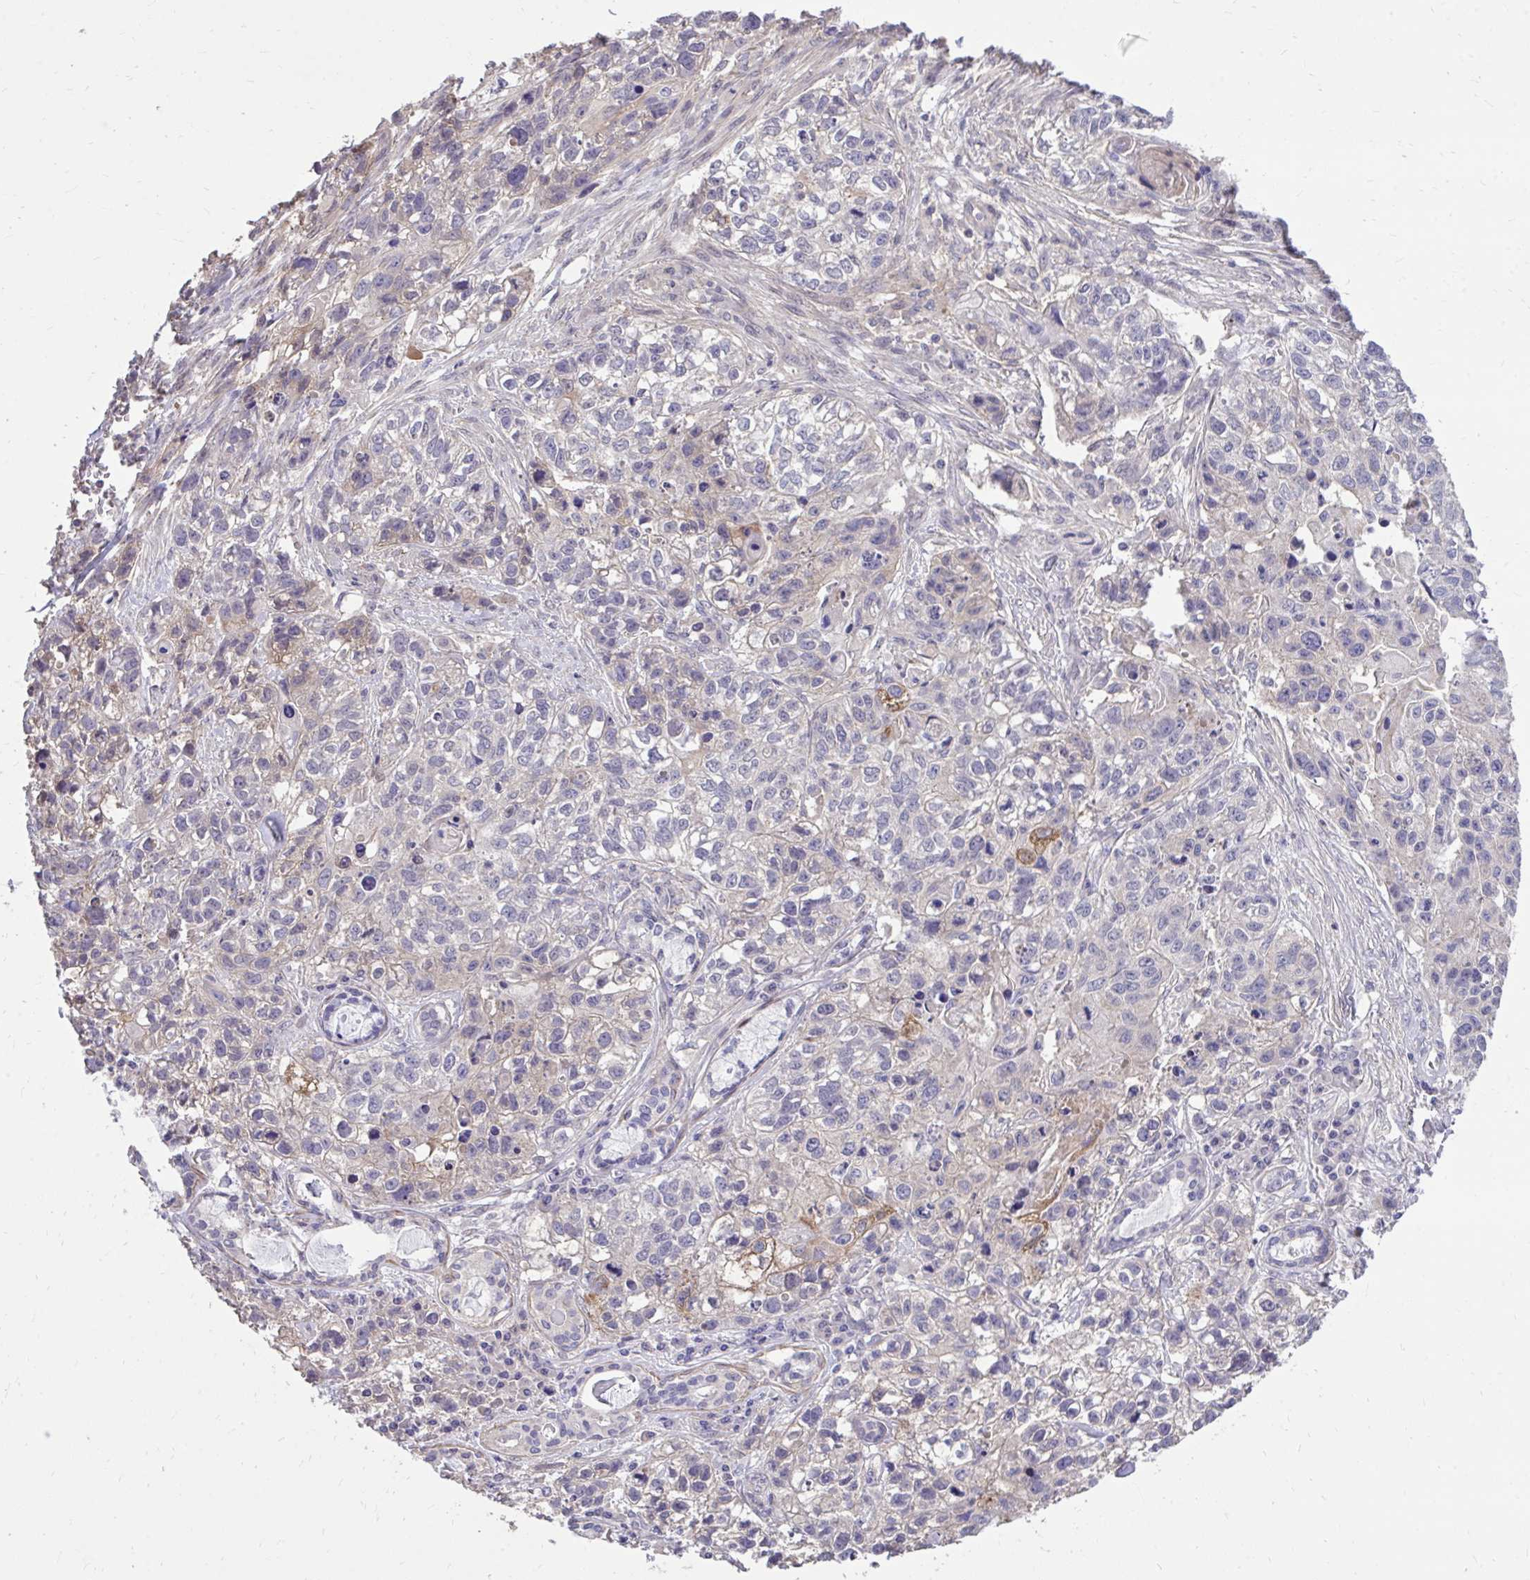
{"staining": {"intensity": "negative", "quantity": "none", "location": "none"}, "tissue": "lung cancer", "cell_type": "Tumor cells", "image_type": "cancer", "snomed": [{"axis": "morphology", "description": "Squamous cell carcinoma, NOS"}, {"axis": "topography", "description": "Lung"}], "caption": "Tumor cells show no significant protein positivity in lung squamous cell carcinoma. (Brightfield microscopy of DAB (3,3'-diaminobenzidine) immunohistochemistry (IHC) at high magnification).", "gene": "IGFL2", "patient": {"sex": "male", "age": 74}}